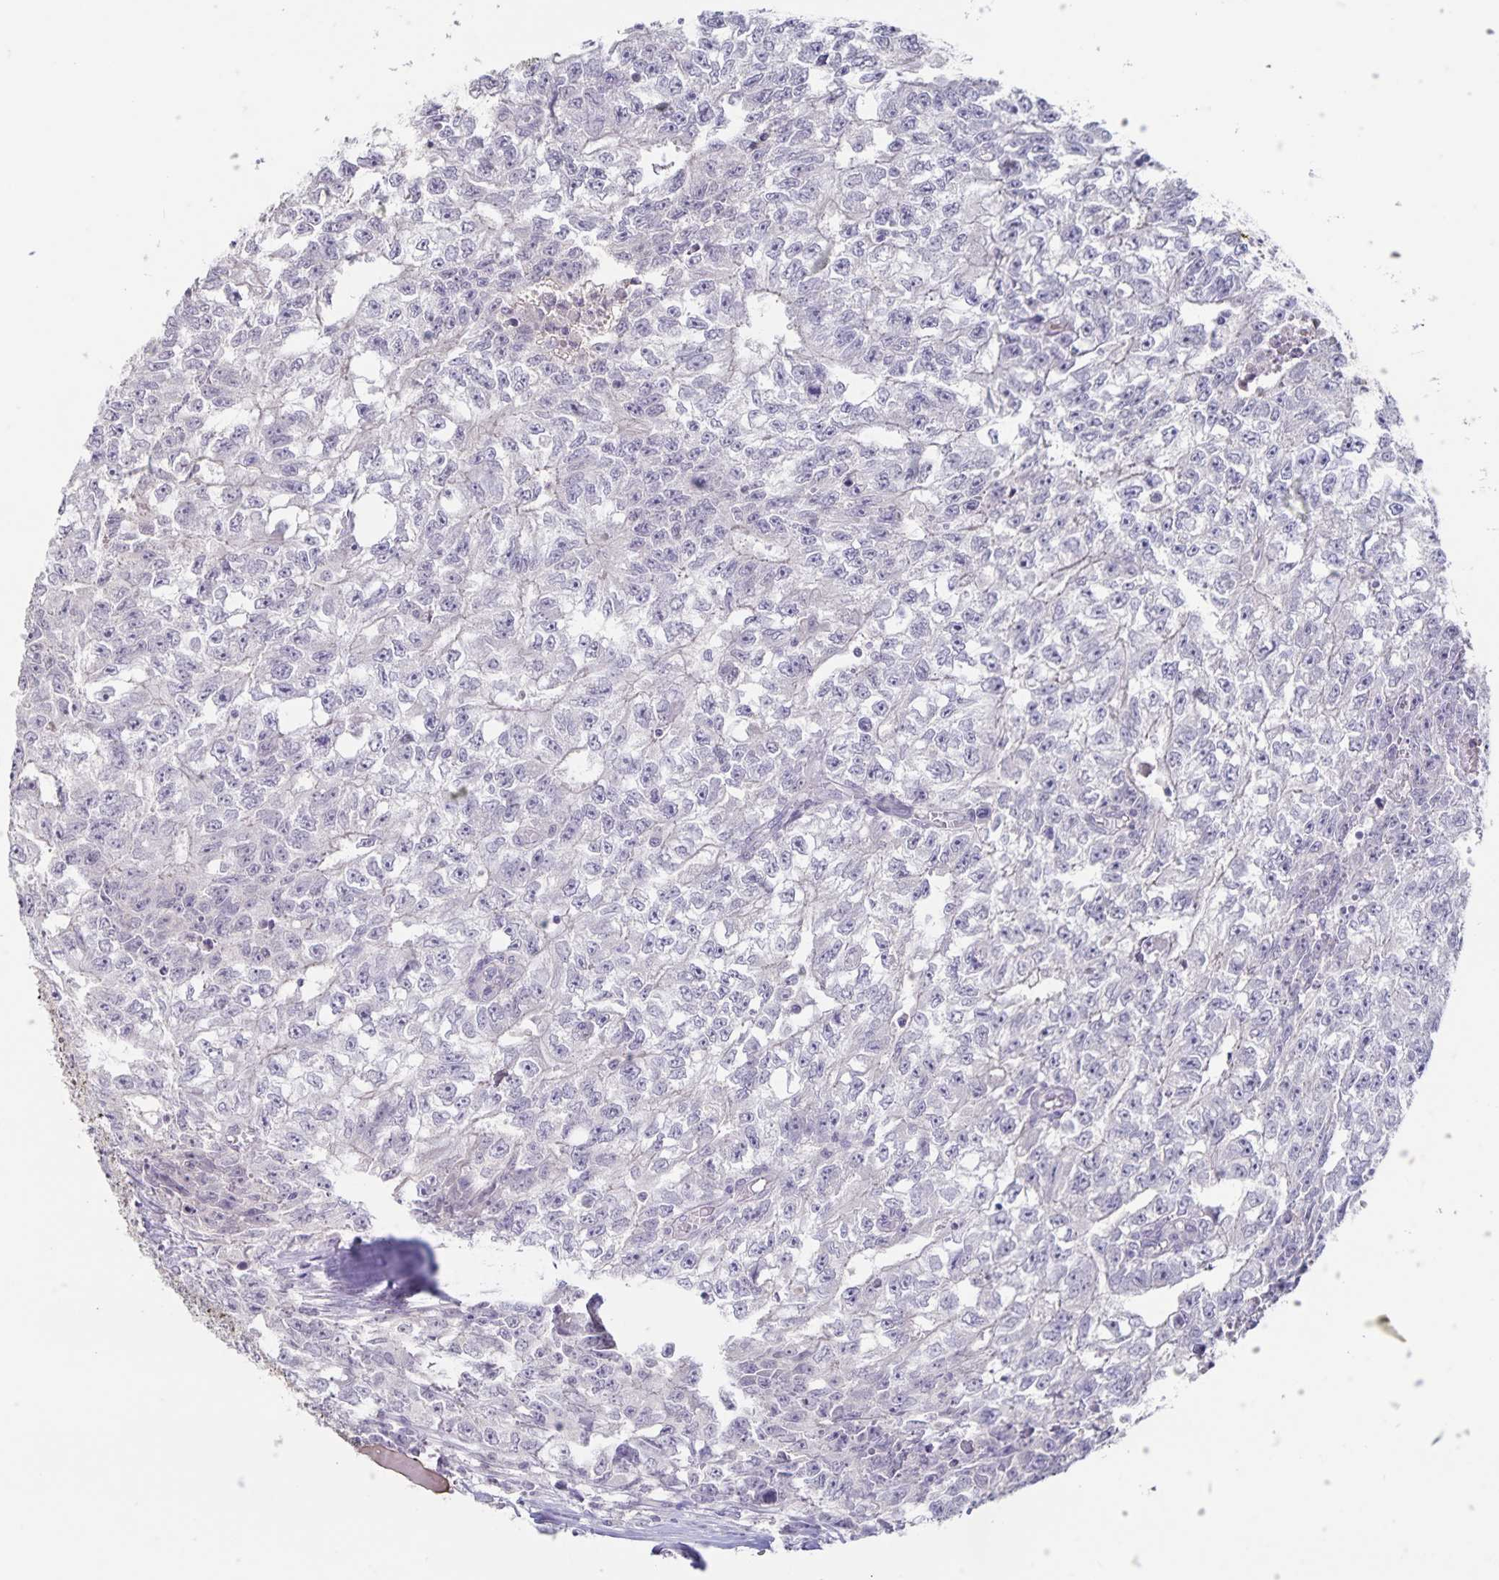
{"staining": {"intensity": "negative", "quantity": "none", "location": "none"}, "tissue": "testis cancer", "cell_type": "Tumor cells", "image_type": "cancer", "snomed": [{"axis": "morphology", "description": "Carcinoma, Embryonal, NOS"}, {"axis": "morphology", "description": "Teratoma, malignant, NOS"}, {"axis": "topography", "description": "Testis"}], "caption": "The immunohistochemistry histopathology image has no significant staining in tumor cells of testis cancer (embryonal carcinoma) tissue. Brightfield microscopy of immunohistochemistry stained with DAB (3,3'-diaminobenzidine) (brown) and hematoxylin (blue), captured at high magnification.", "gene": "INSL5", "patient": {"sex": "male", "age": 24}}